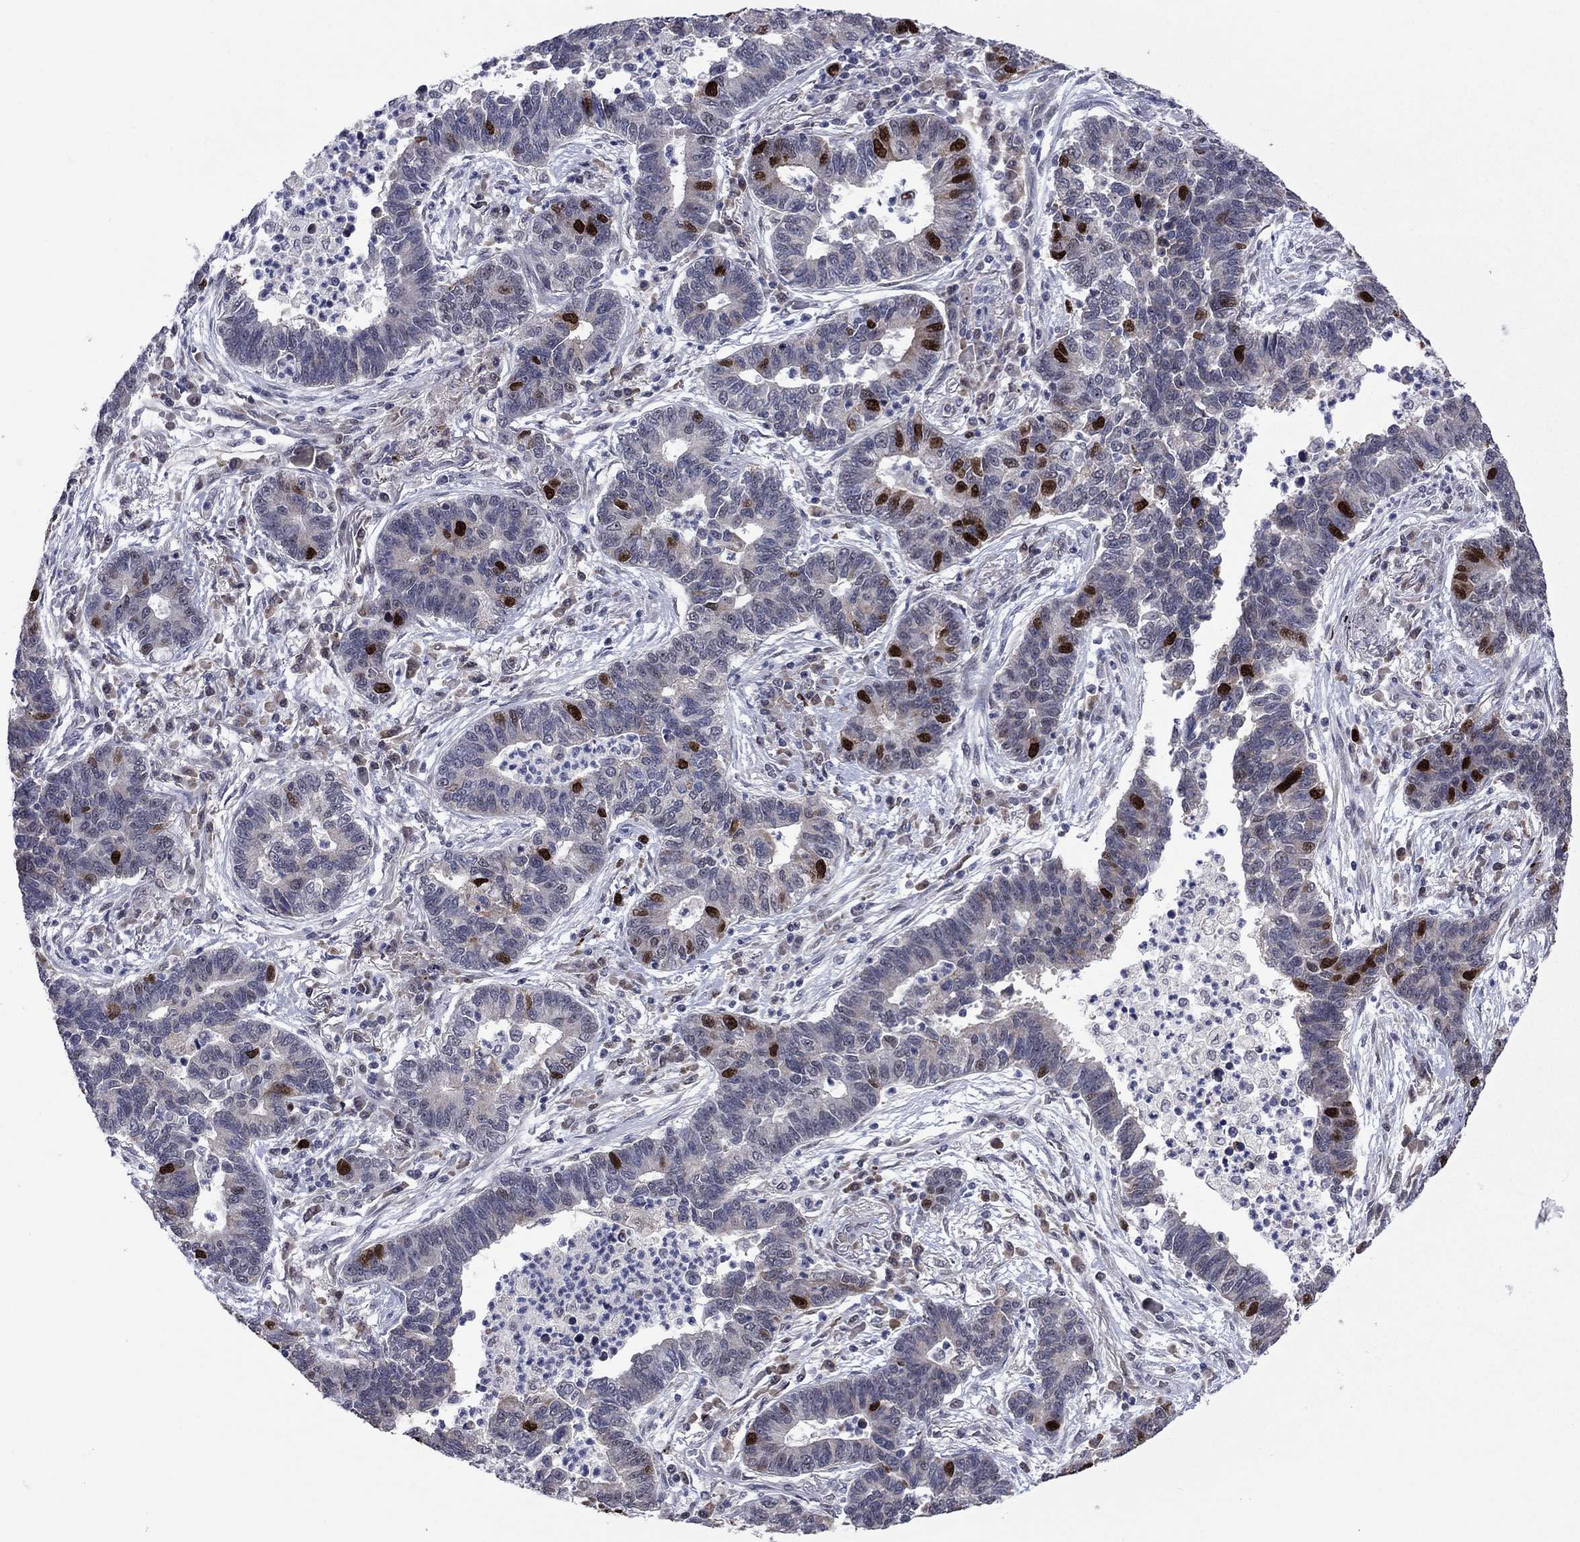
{"staining": {"intensity": "strong", "quantity": "<25%", "location": "nuclear"}, "tissue": "lung cancer", "cell_type": "Tumor cells", "image_type": "cancer", "snomed": [{"axis": "morphology", "description": "Adenocarcinoma, NOS"}, {"axis": "topography", "description": "Lung"}], "caption": "There is medium levels of strong nuclear staining in tumor cells of lung cancer (adenocarcinoma), as demonstrated by immunohistochemical staining (brown color).", "gene": "CDCA5", "patient": {"sex": "female", "age": 57}}